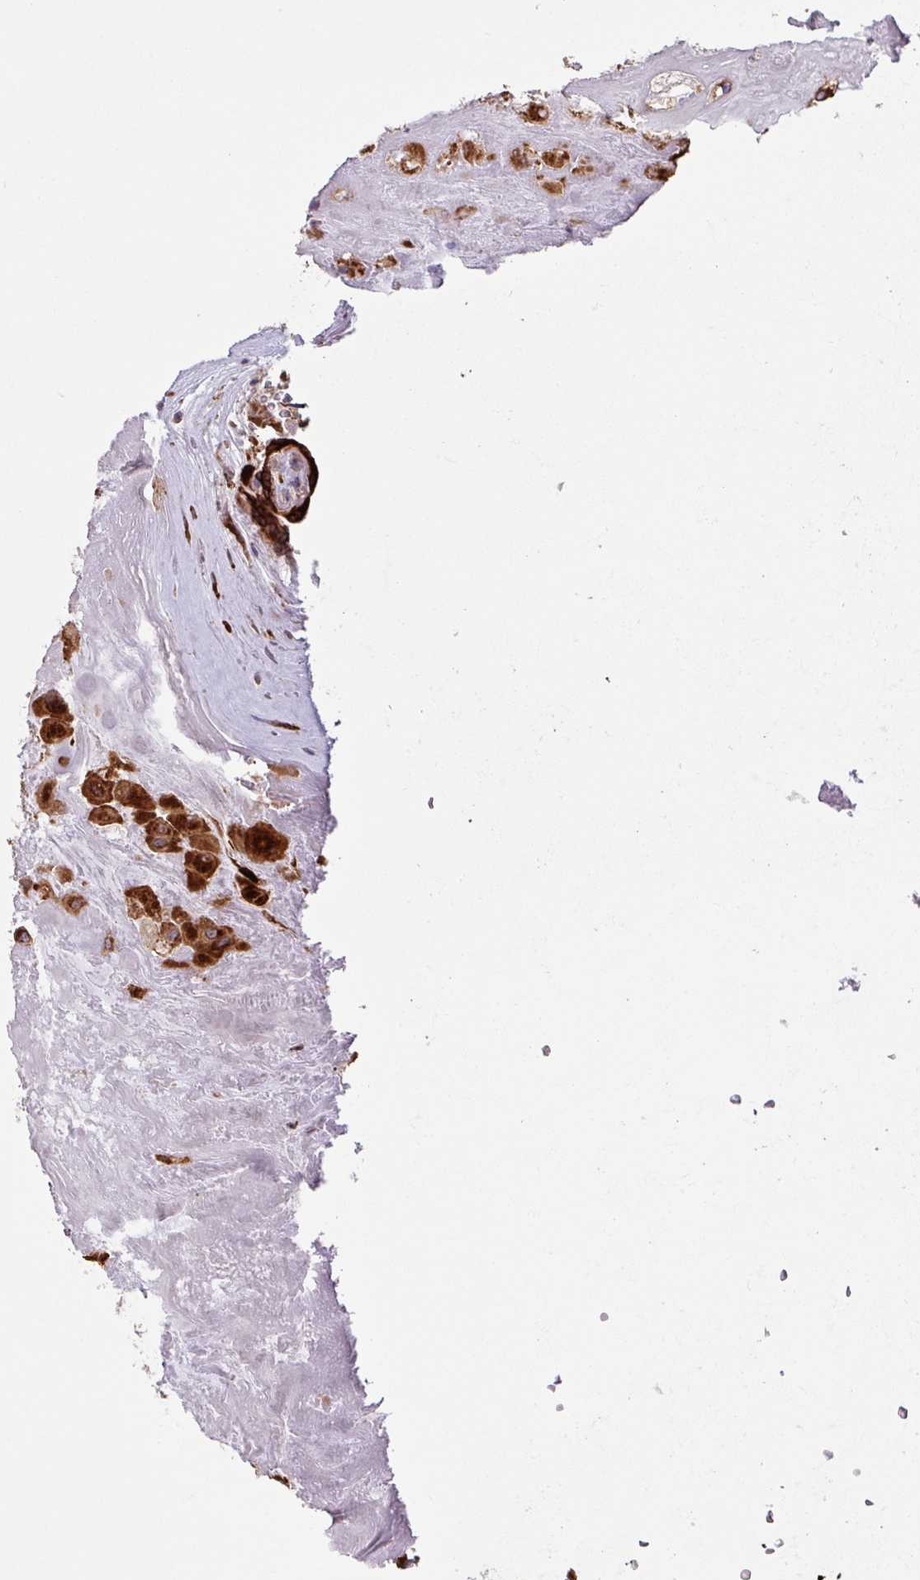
{"staining": {"intensity": "strong", "quantity": ">75%", "location": "cytoplasmic/membranous"}, "tissue": "placenta", "cell_type": "Decidual cells", "image_type": "normal", "snomed": [{"axis": "morphology", "description": "Normal tissue, NOS"}, {"axis": "topography", "description": "Placenta"}], "caption": "Decidual cells show high levels of strong cytoplasmic/membranous expression in approximately >75% of cells in benign human placenta.", "gene": "SLC39A7", "patient": {"sex": "female", "age": 32}}